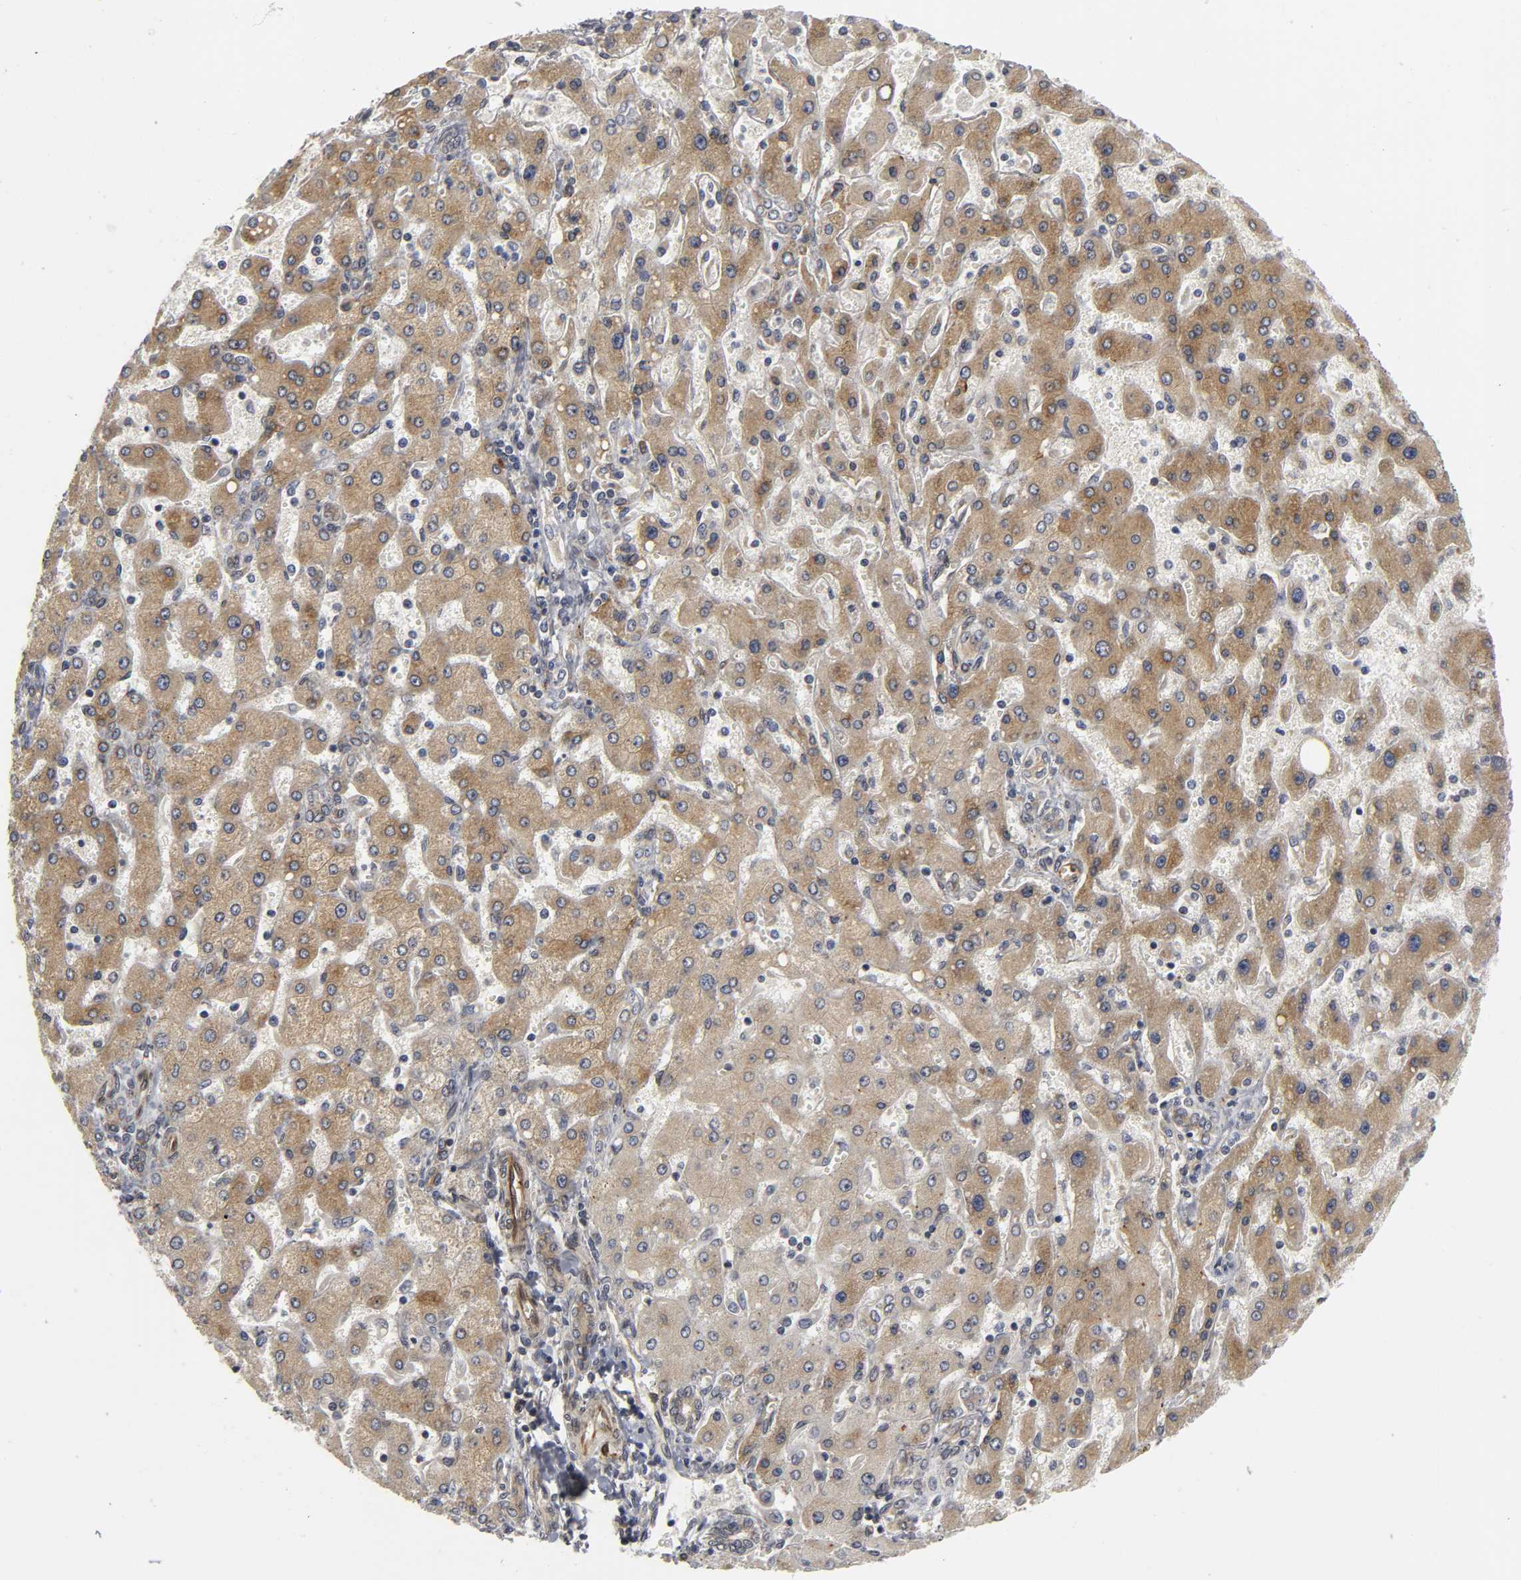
{"staining": {"intensity": "moderate", "quantity": "25%-75%", "location": "cytoplasmic/membranous"}, "tissue": "liver cancer", "cell_type": "Tumor cells", "image_type": "cancer", "snomed": [{"axis": "morphology", "description": "Carcinoma, Hepatocellular, NOS"}, {"axis": "topography", "description": "Liver"}], "caption": "Immunohistochemistry (IHC) of liver hepatocellular carcinoma shows medium levels of moderate cytoplasmic/membranous expression in approximately 25%-75% of tumor cells.", "gene": "ASB6", "patient": {"sex": "female", "age": 53}}